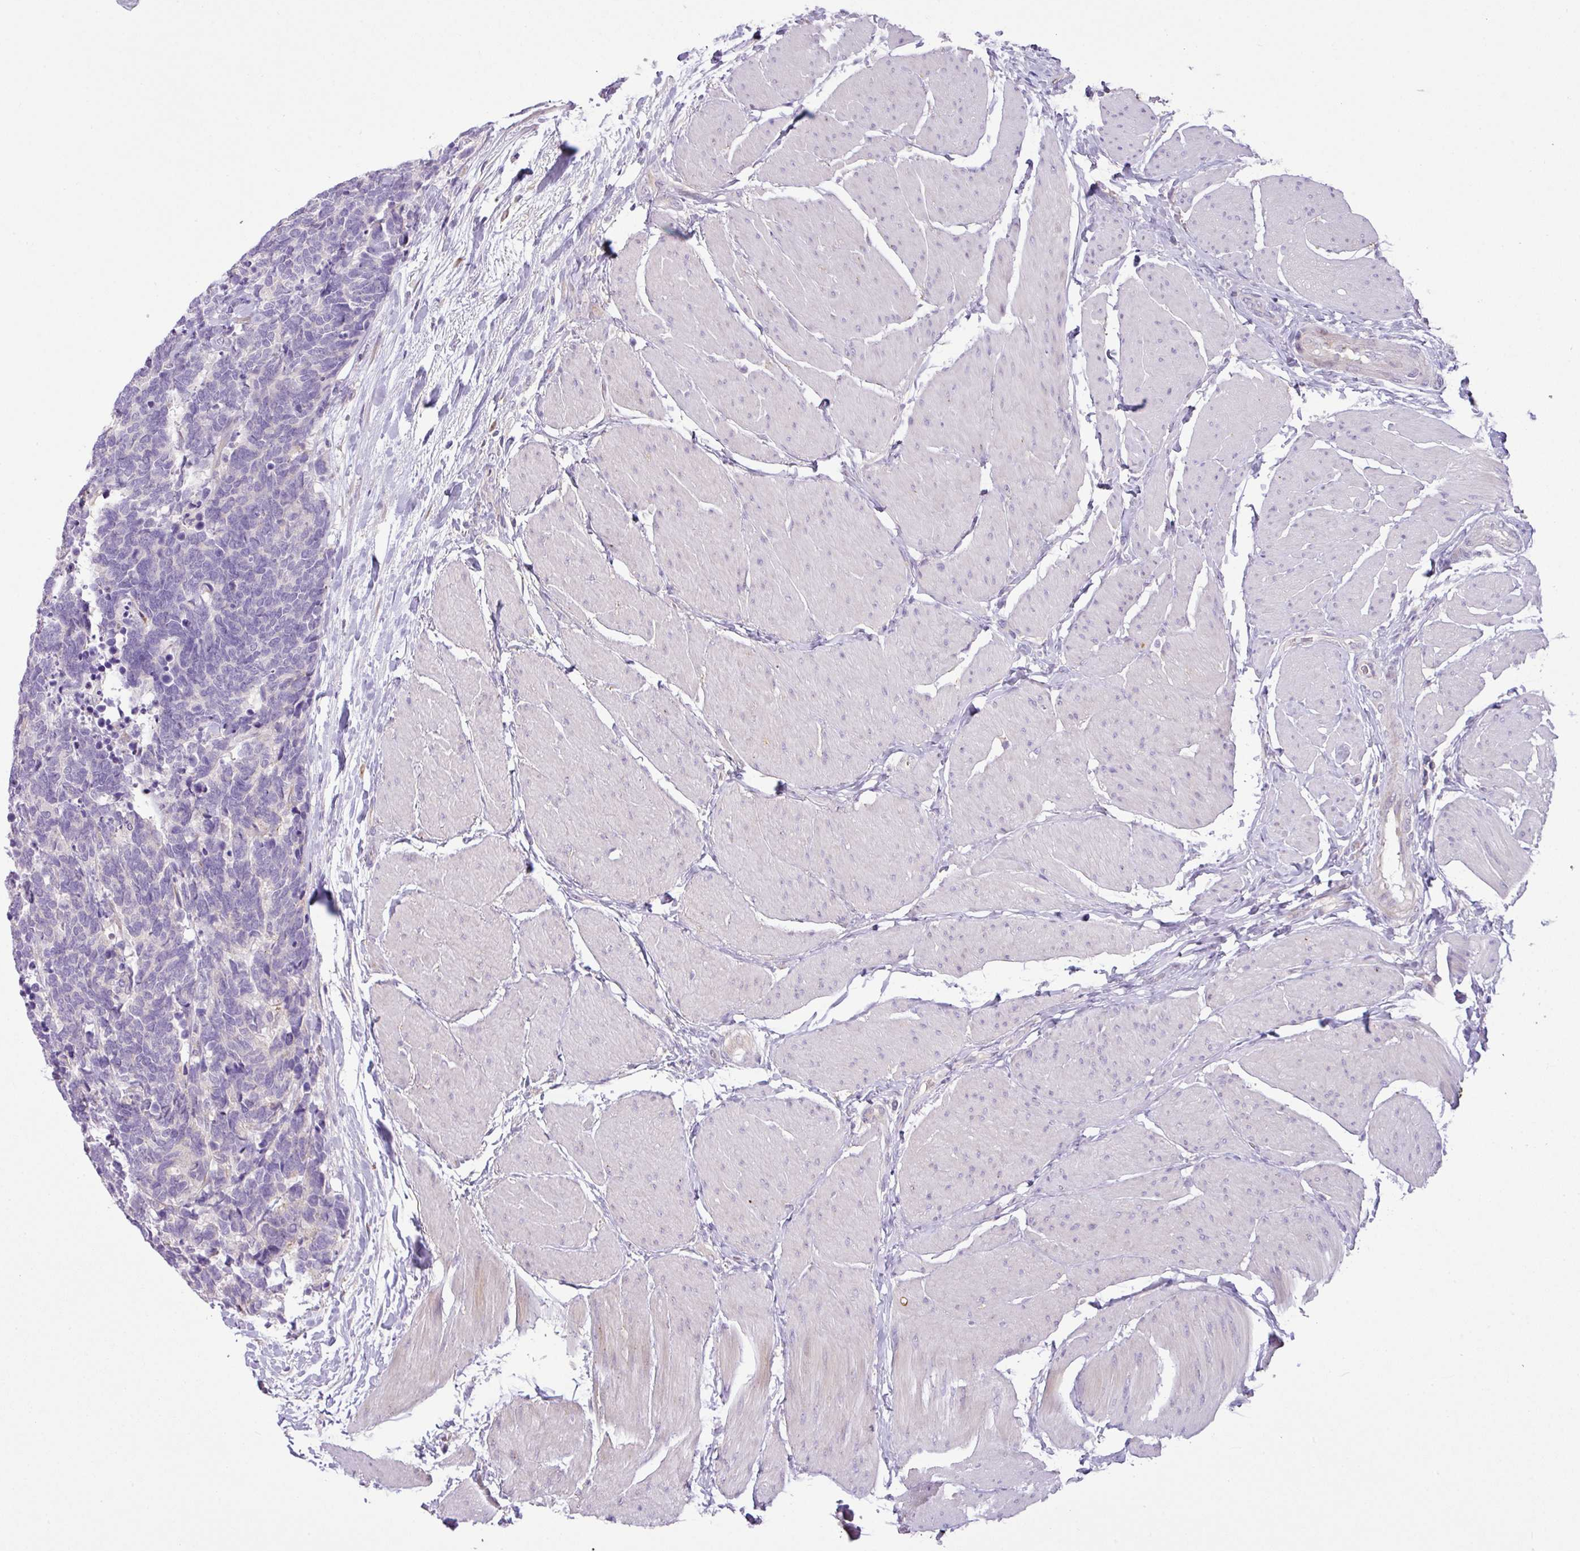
{"staining": {"intensity": "negative", "quantity": "none", "location": "none"}, "tissue": "carcinoid", "cell_type": "Tumor cells", "image_type": "cancer", "snomed": [{"axis": "morphology", "description": "Carcinoma, NOS"}, {"axis": "morphology", "description": "Carcinoid, malignant, NOS"}, {"axis": "topography", "description": "Urinary bladder"}], "caption": "This photomicrograph is of carcinoid (malignant) stained with IHC to label a protein in brown with the nuclei are counter-stained blue. There is no expression in tumor cells.", "gene": "PIK3R5", "patient": {"sex": "male", "age": 57}}